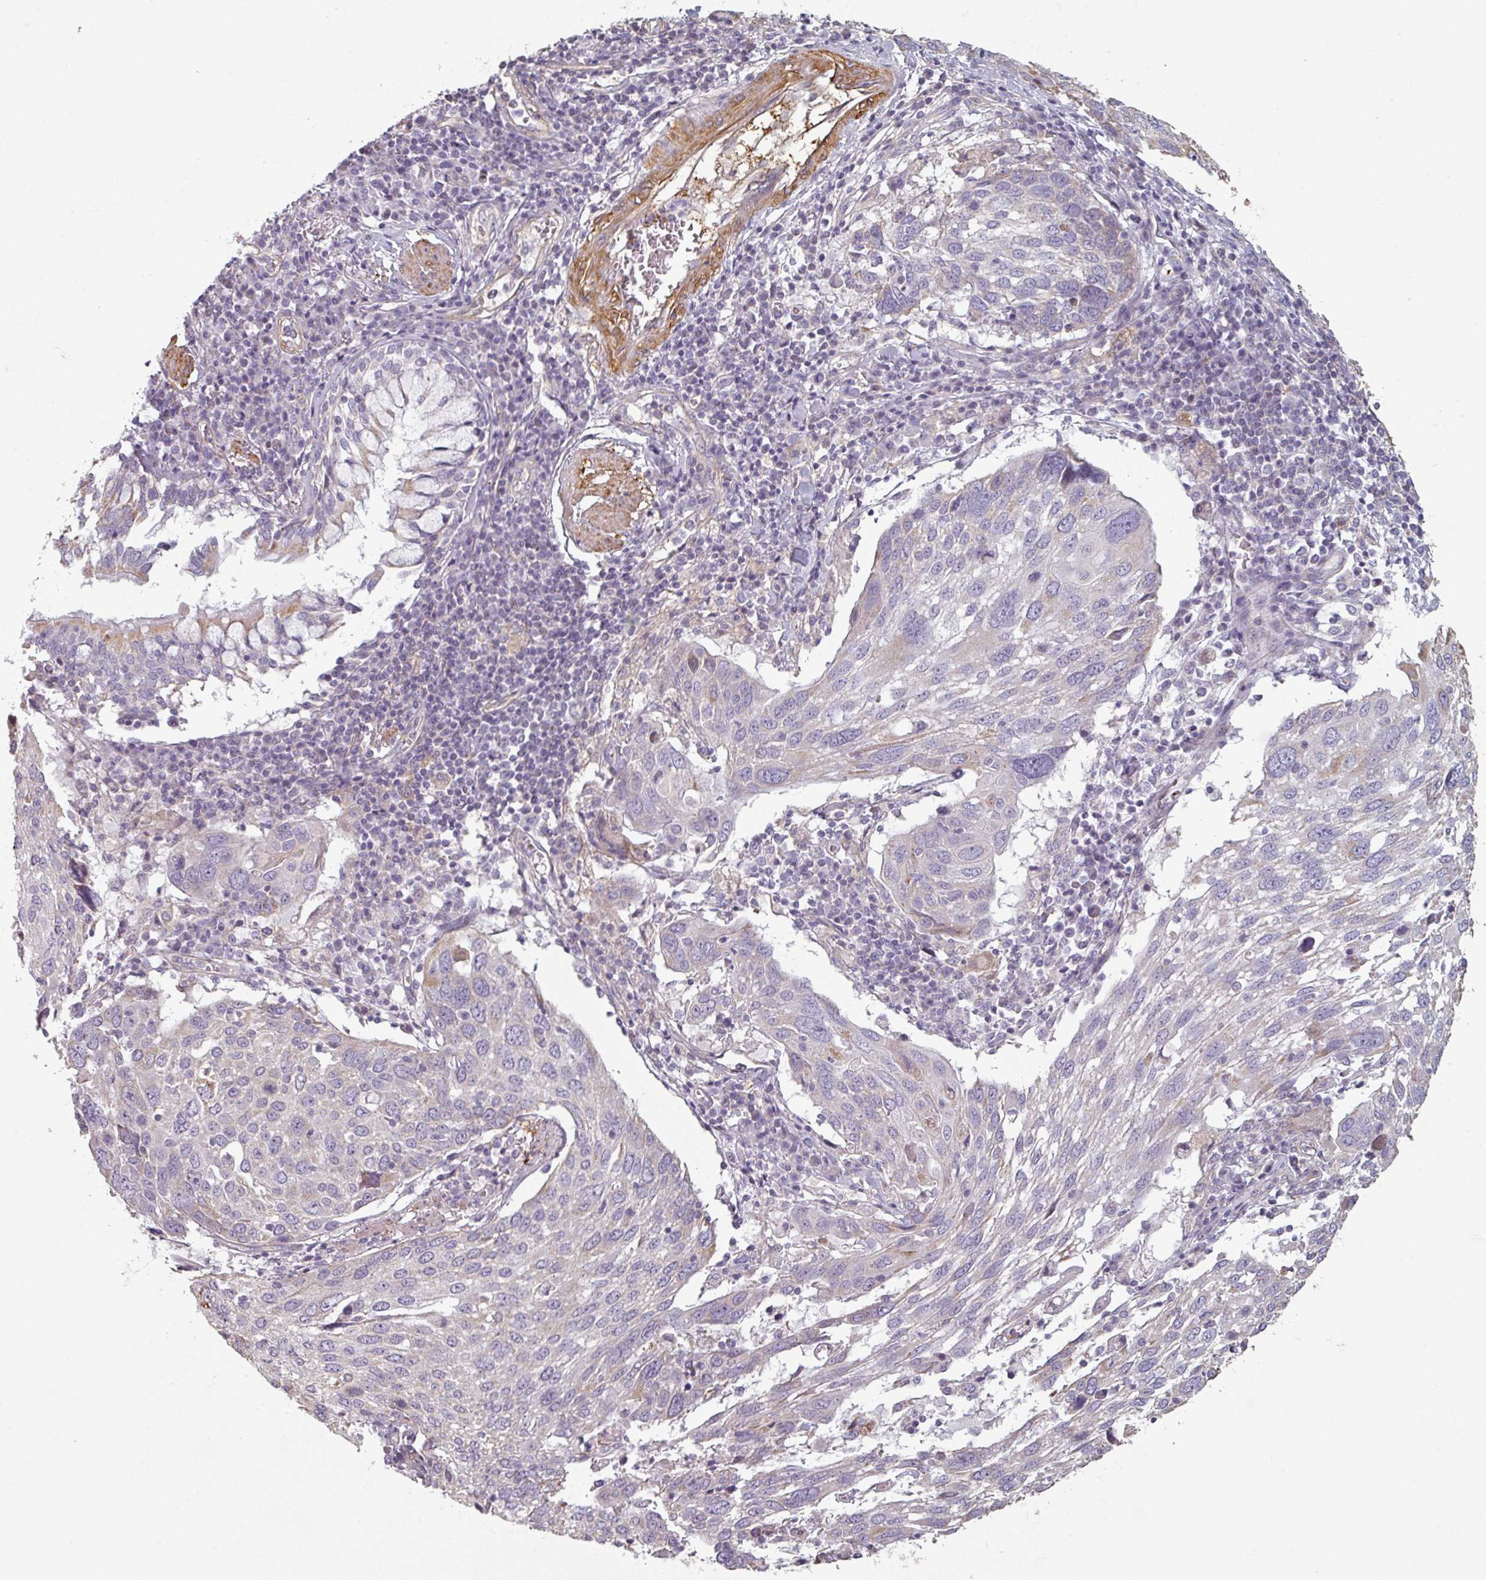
{"staining": {"intensity": "negative", "quantity": "none", "location": "none"}, "tissue": "lung cancer", "cell_type": "Tumor cells", "image_type": "cancer", "snomed": [{"axis": "morphology", "description": "Squamous cell carcinoma, NOS"}, {"axis": "topography", "description": "Lung"}], "caption": "Lung cancer was stained to show a protein in brown. There is no significant positivity in tumor cells.", "gene": "GSTA4", "patient": {"sex": "male", "age": 65}}